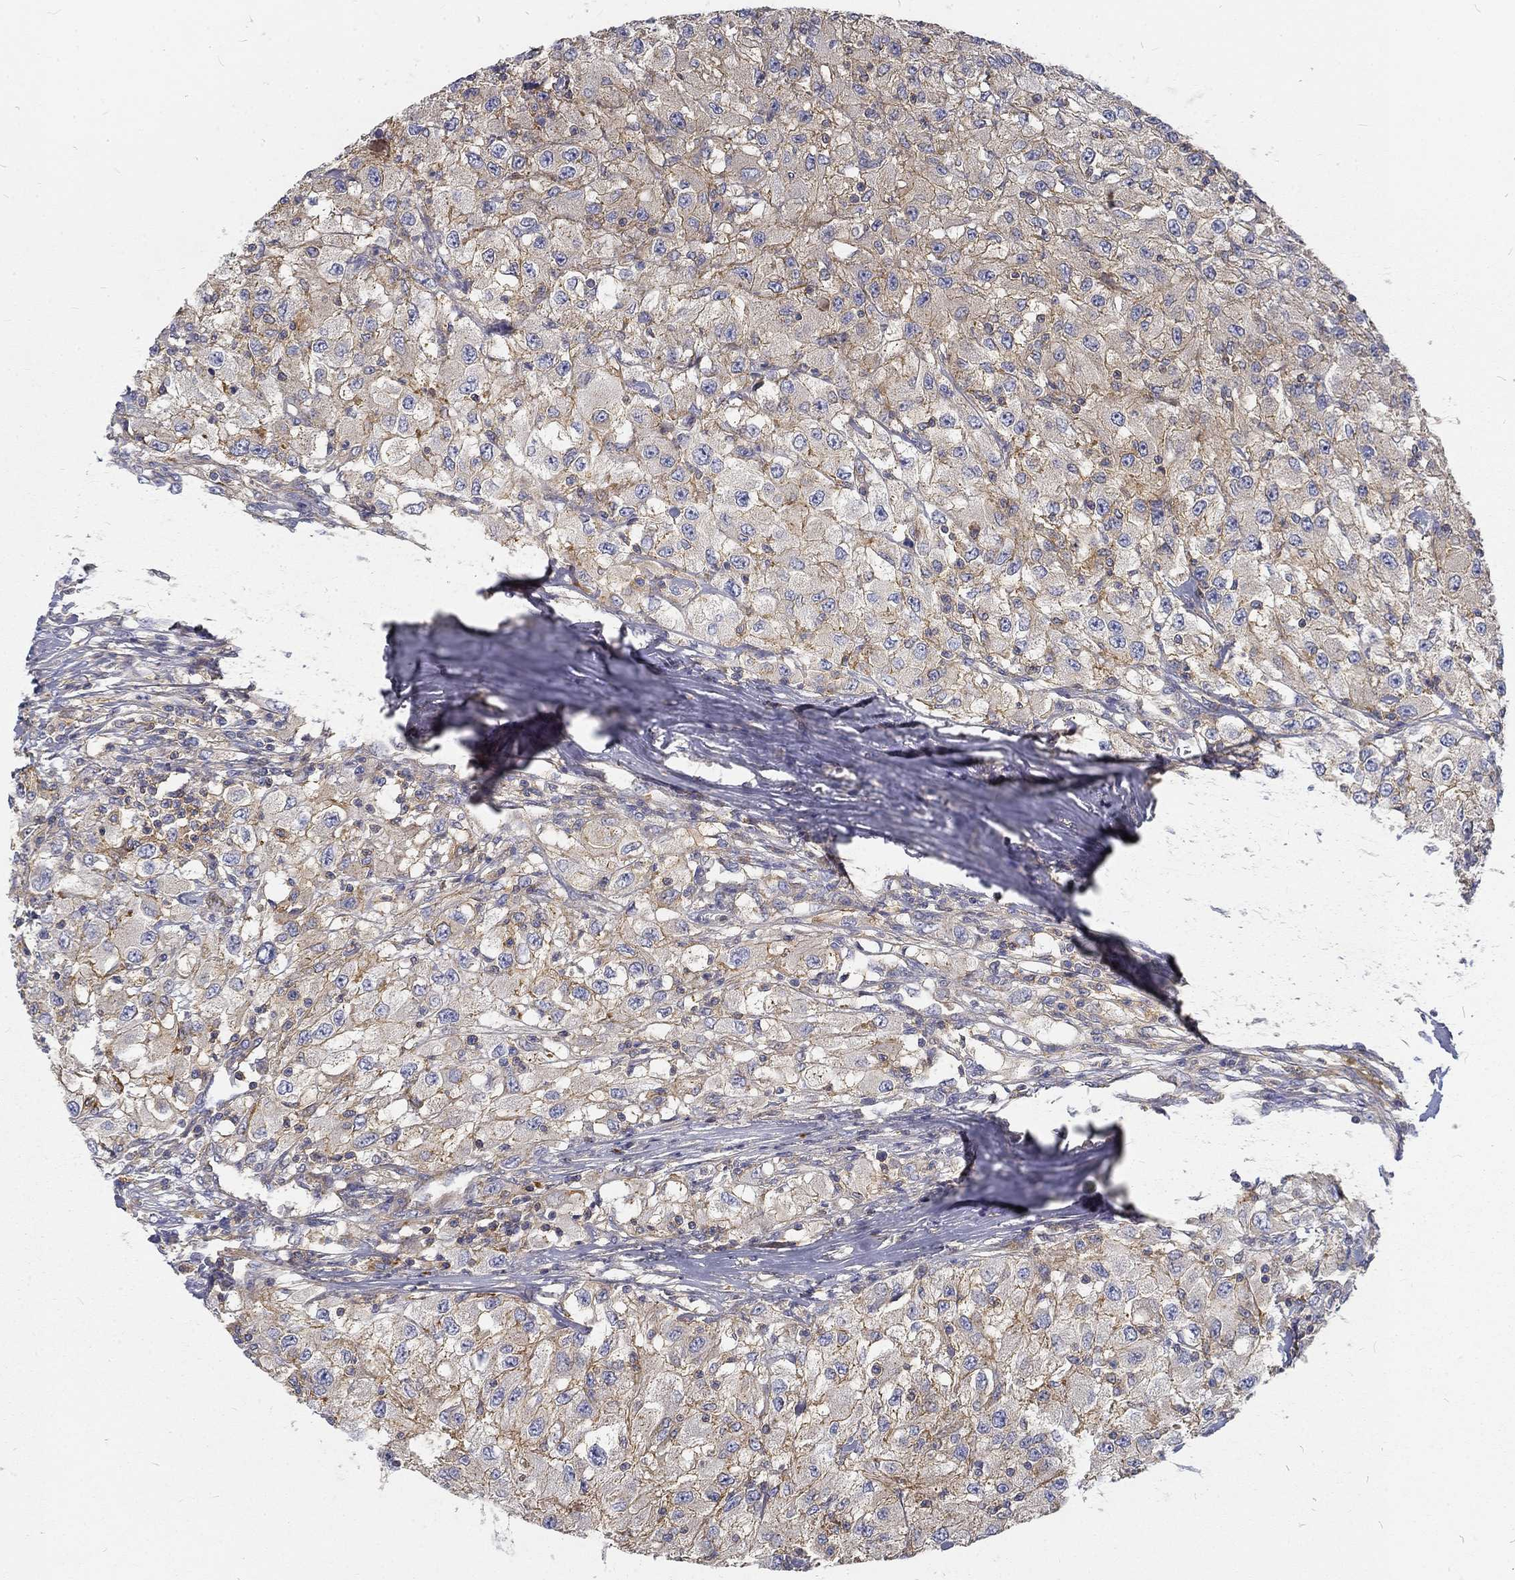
{"staining": {"intensity": "weak", "quantity": "25%-75%", "location": "cytoplasmic/membranous"}, "tissue": "renal cancer", "cell_type": "Tumor cells", "image_type": "cancer", "snomed": [{"axis": "morphology", "description": "Adenocarcinoma, NOS"}, {"axis": "topography", "description": "Kidney"}], "caption": "Protein expression by immunohistochemistry (IHC) exhibits weak cytoplasmic/membranous positivity in about 25%-75% of tumor cells in adenocarcinoma (renal).", "gene": "MTMR11", "patient": {"sex": "female", "age": 67}}